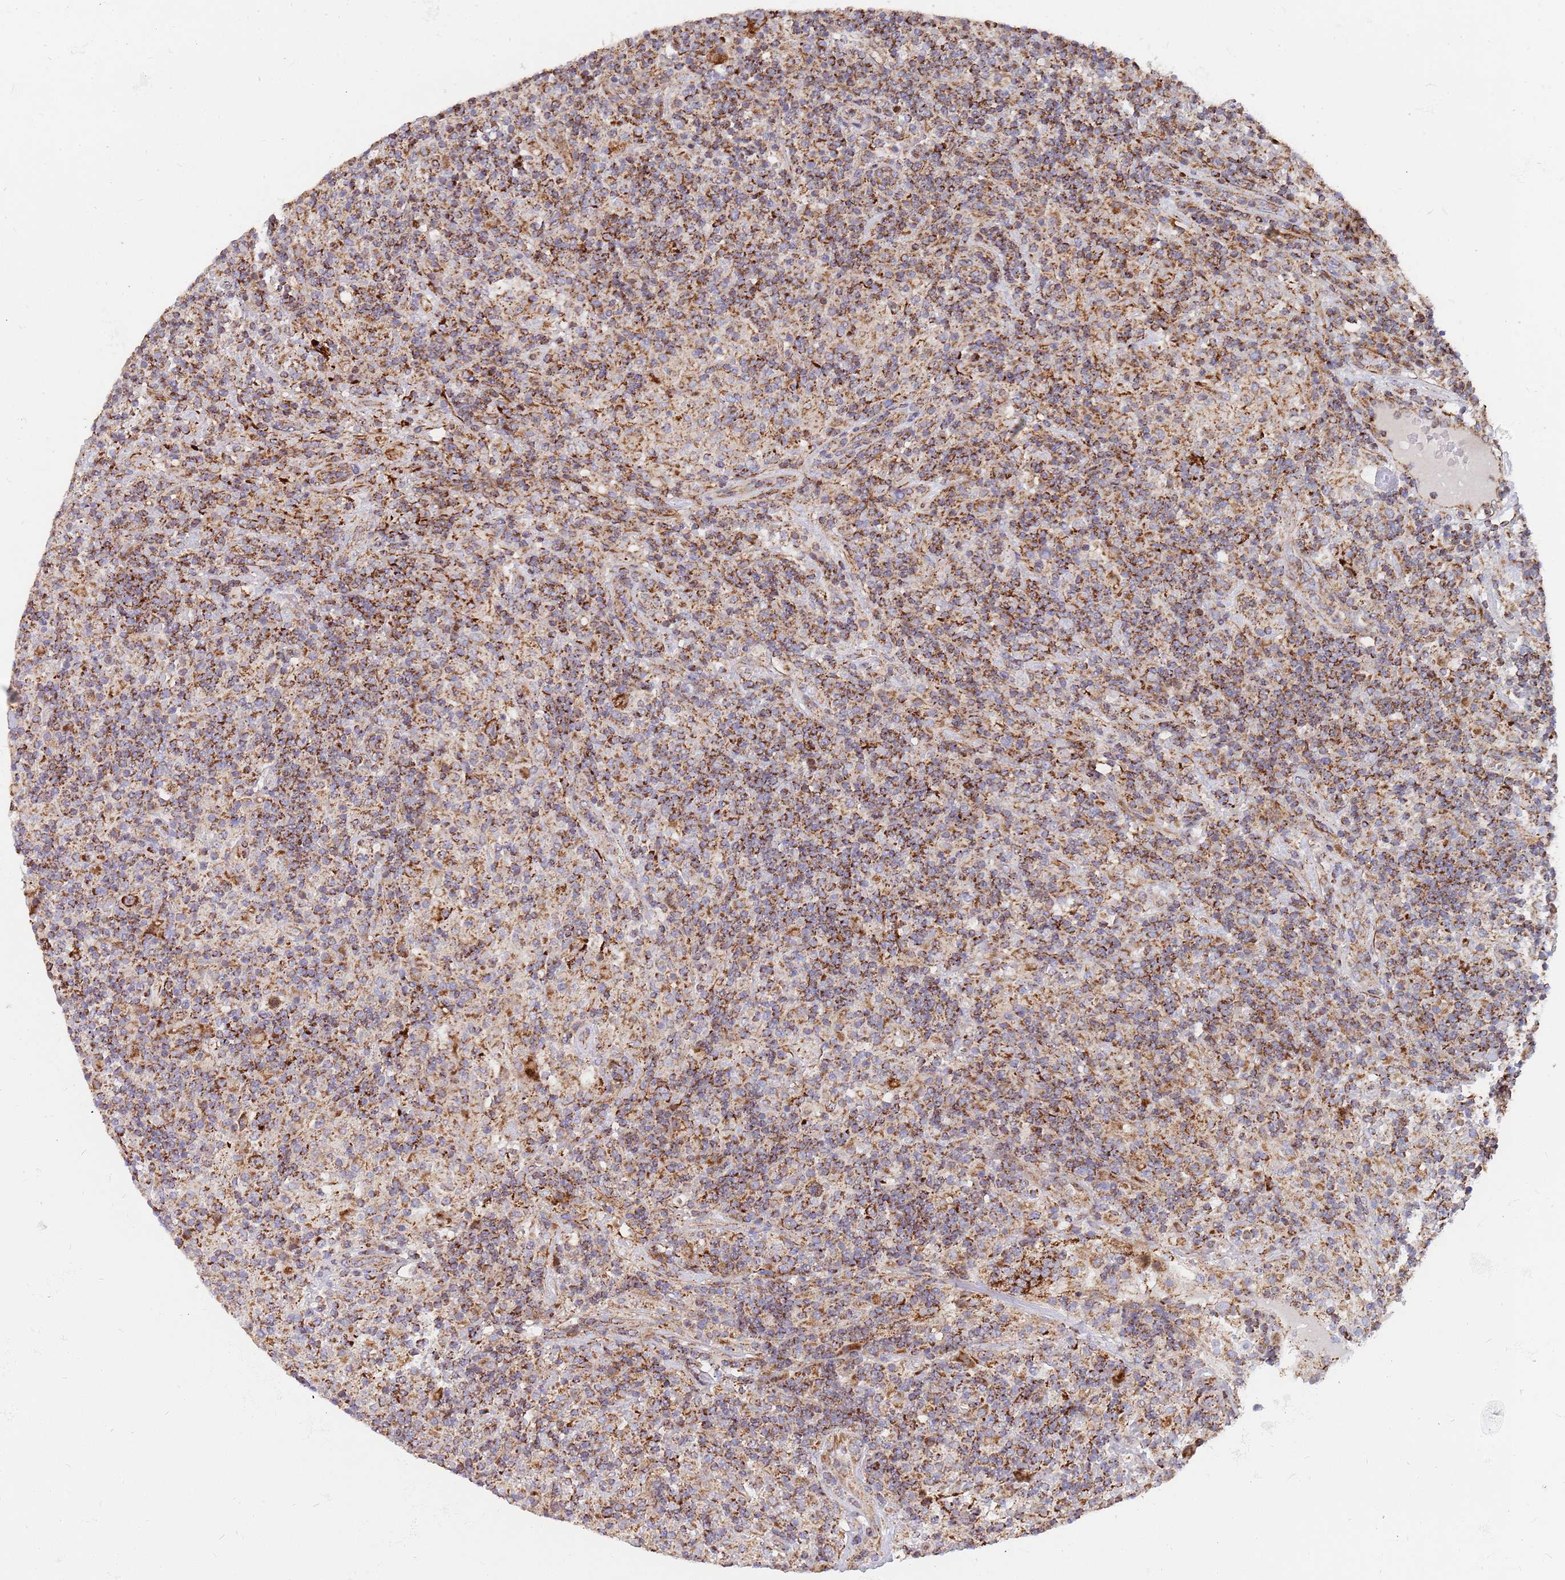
{"staining": {"intensity": "strong", "quantity": ">75%", "location": "cytoplasmic/membranous"}, "tissue": "lymphoma", "cell_type": "Tumor cells", "image_type": "cancer", "snomed": [{"axis": "morphology", "description": "Hodgkin's disease, NOS"}, {"axis": "topography", "description": "Lymph node"}], "caption": "This histopathology image displays IHC staining of human lymphoma, with high strong cytoplasmic/membranous positivity in about >75% of tumor cells.", "gene": "WDFY3", "patient": {"sex": "male", "age": 70}}